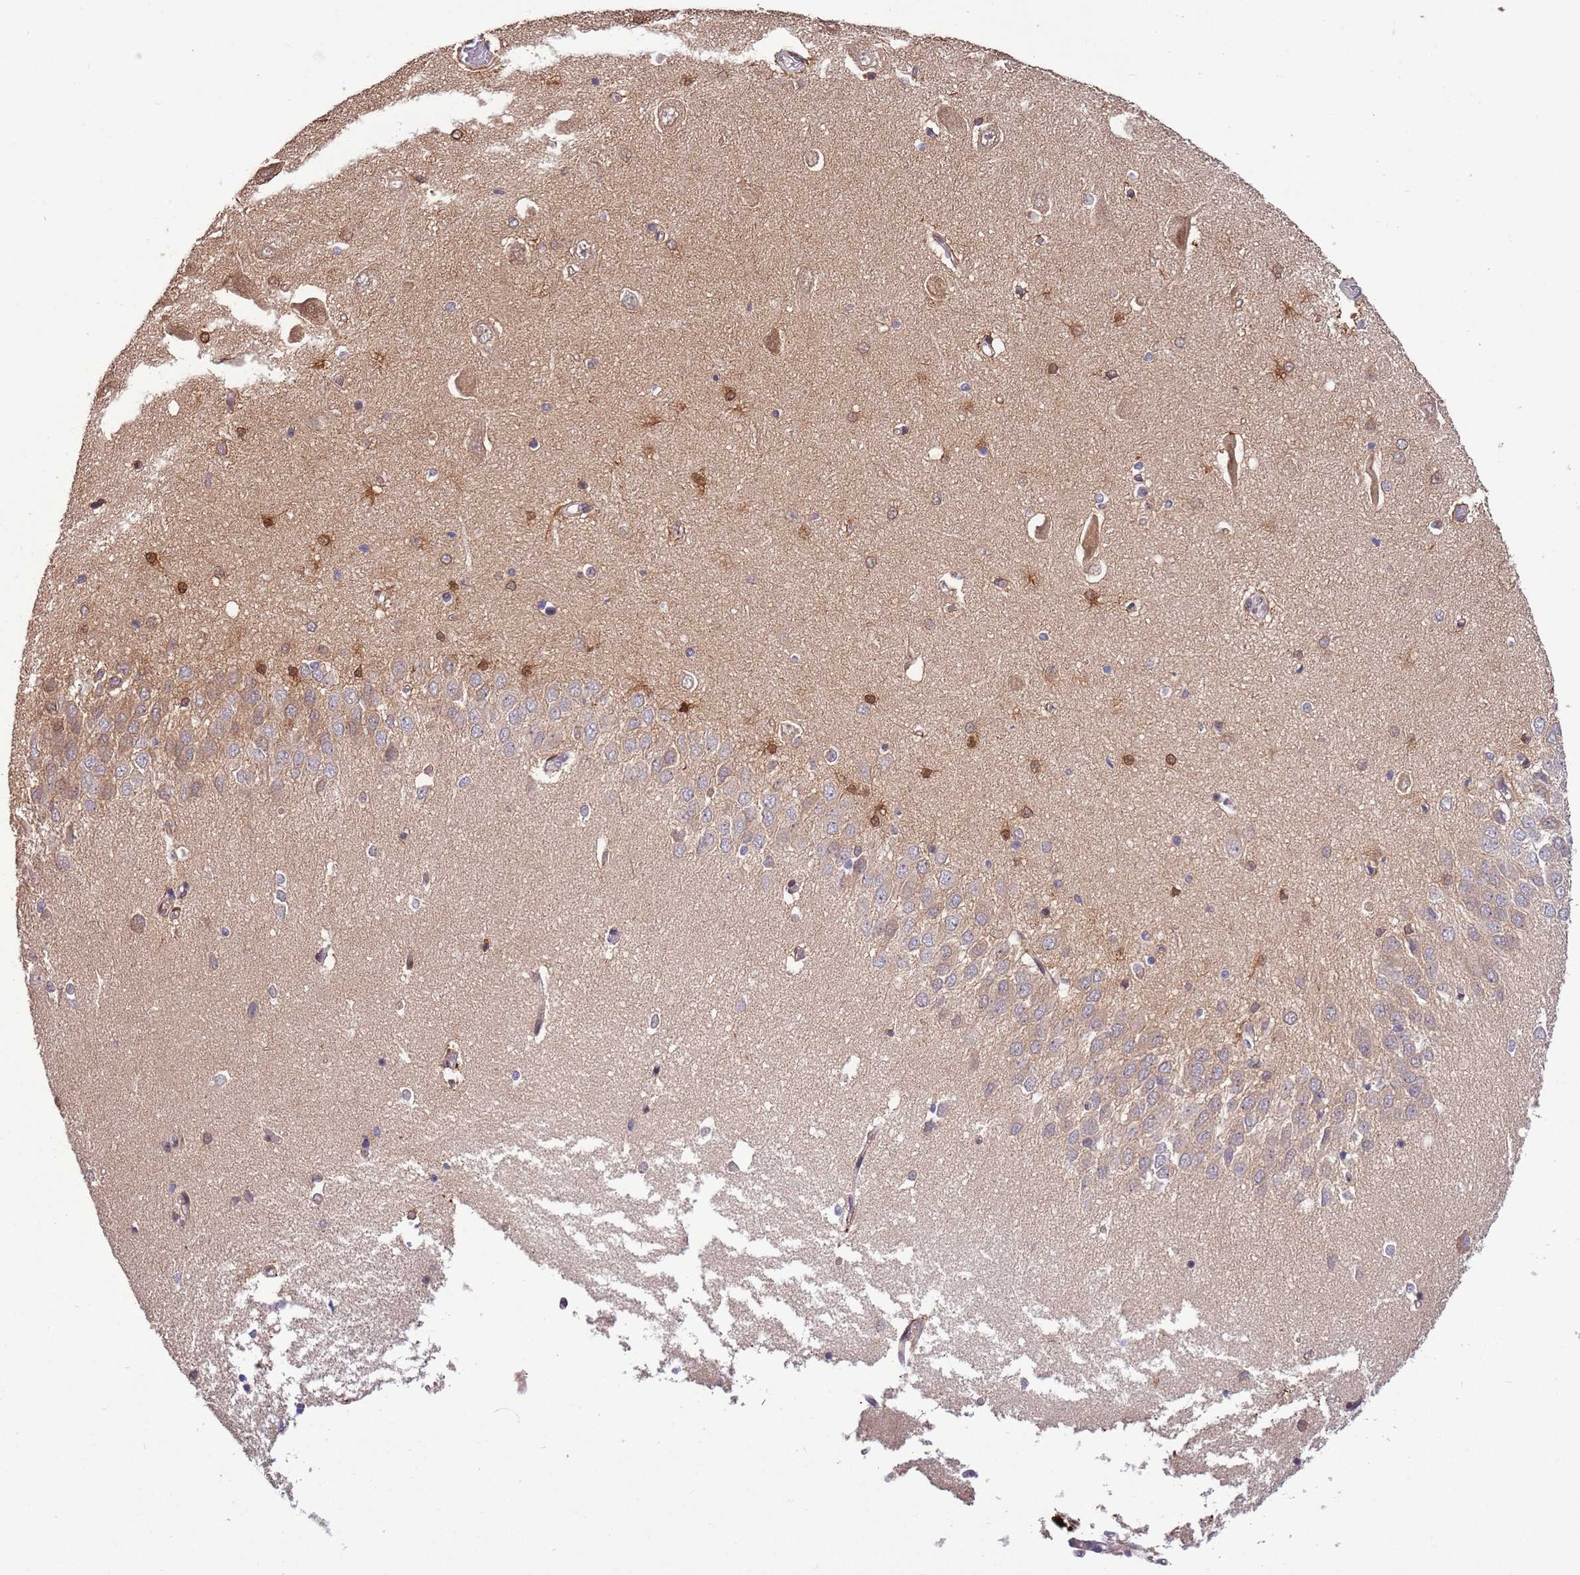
{"staining": {"intensity": "moderate", "quantity": "25%-75%", "location": "cytoplasmic/membranous,nuclear"}, "tissue": "hippocampus", "cell_type": "Glial cells", "image_type": "normal", "snomed": [{"axis": "morphology", "description": "Normal tissue, NOS"}, {"axis": "topography", "description": "Hippocampus"}], "caption": "A photomicrograph of human hippocampus stained for a protein demonstrates moderate cytoplasmic/membranous,nuclear brown staining in glial cells.", "gene": "ZNF665", "patient": {"sex": "male", "age": 45}}